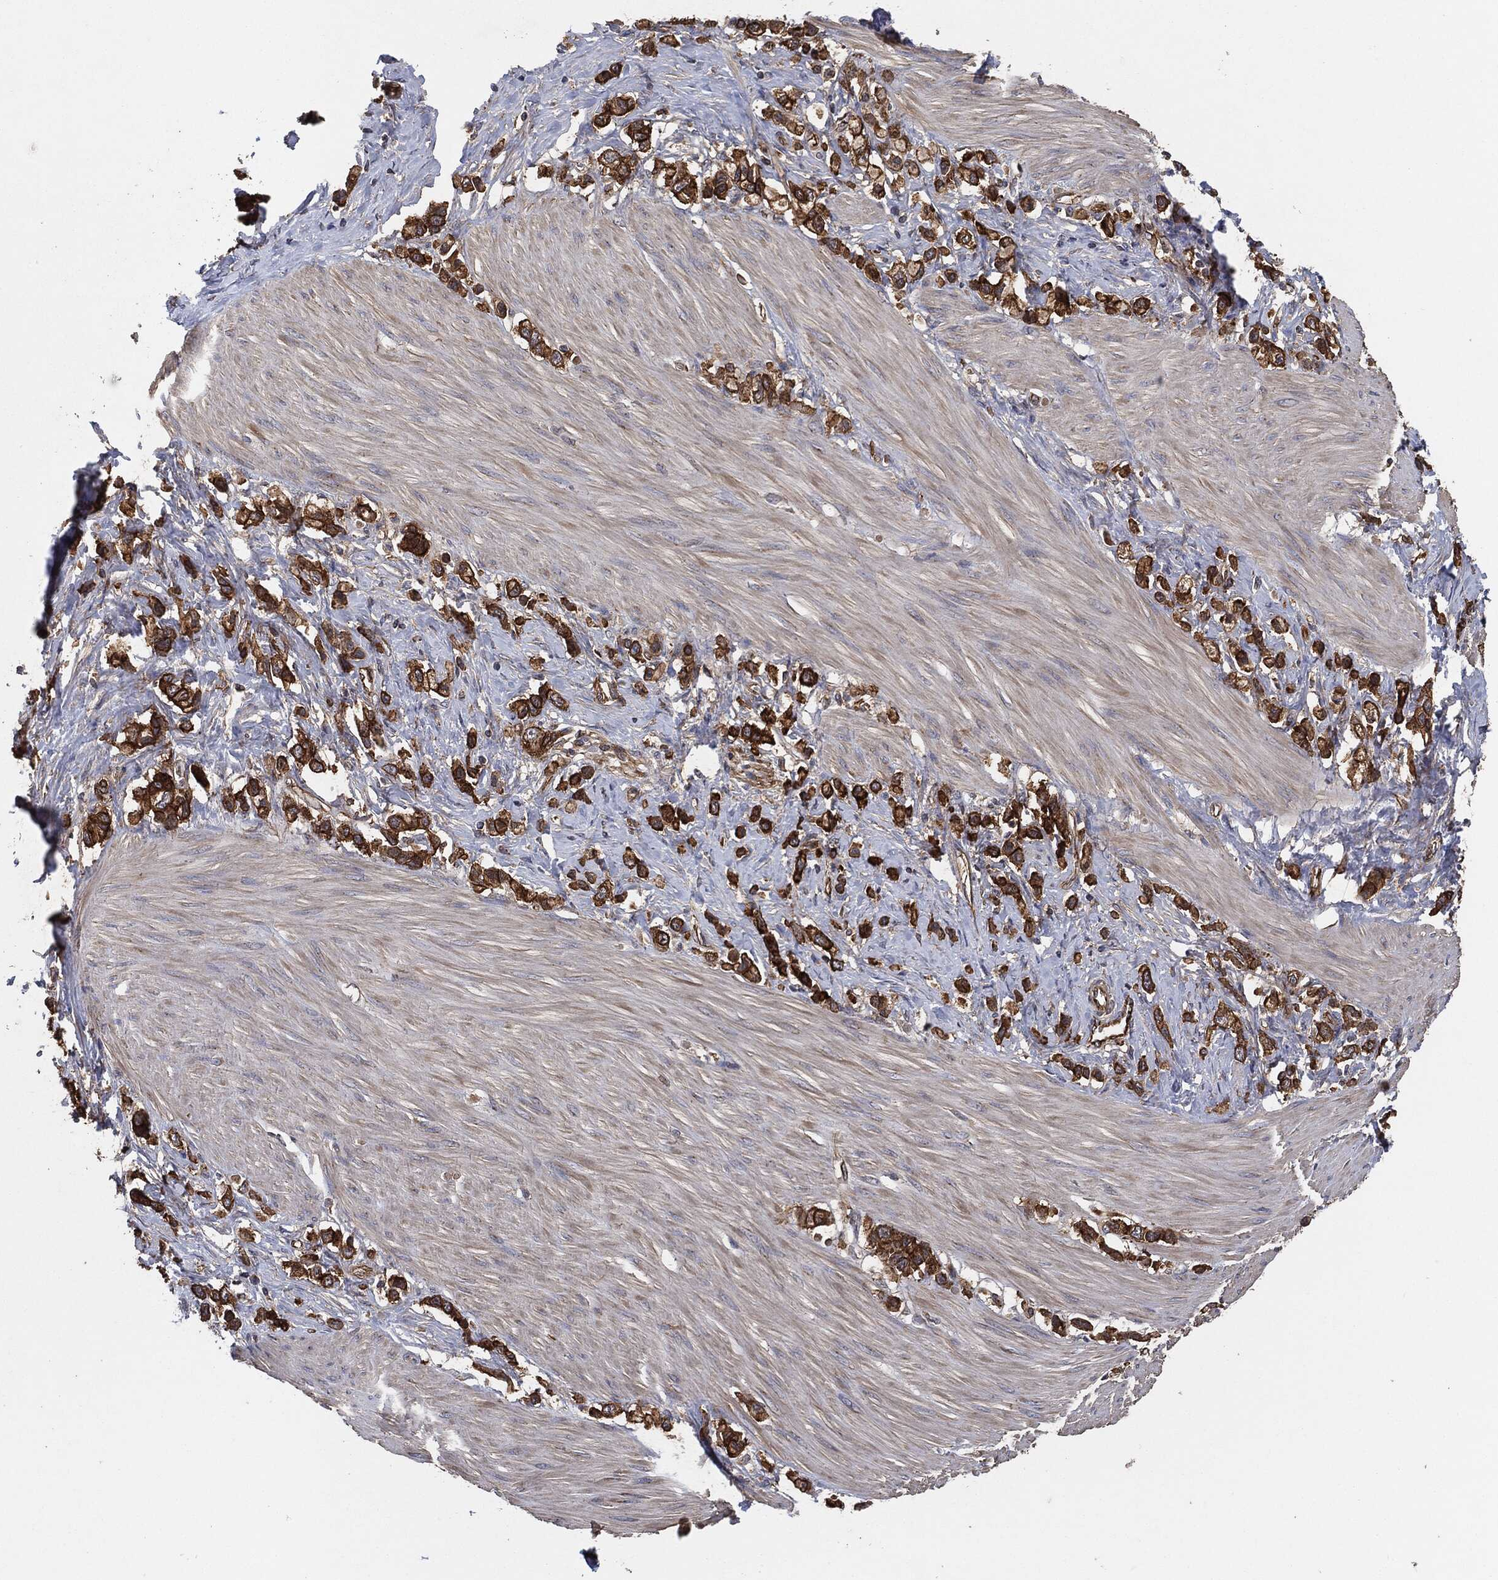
{"staining": {"intensity": "strong", "quantity": ">75%", "location": "cytoplasmic/membranous"}, "tissue": "stomach cancer", "cell_type": "Tumor cells", "image_type": "cancer", "snomed": [{"axis": "morphology", "description": "Normal tissue, NOS"}, {"axis": "morphology", "description": "Adenocarcinoma, NOS"}, {"axis": "morphology", "description": "Adenocarcinoma, High grade"}, {"axis": "topography", "description": "Stomach, upper"}, {"axis": "topography", "description": "Stomach"}], "caption": "Stomach cancer stained for a protein (brown) displays strong cytoplasmic/membranous positive expression in about >75% of tumor cells.", "gene": "CTNNA1", "patient": {"sex": "female", "age": 65}}